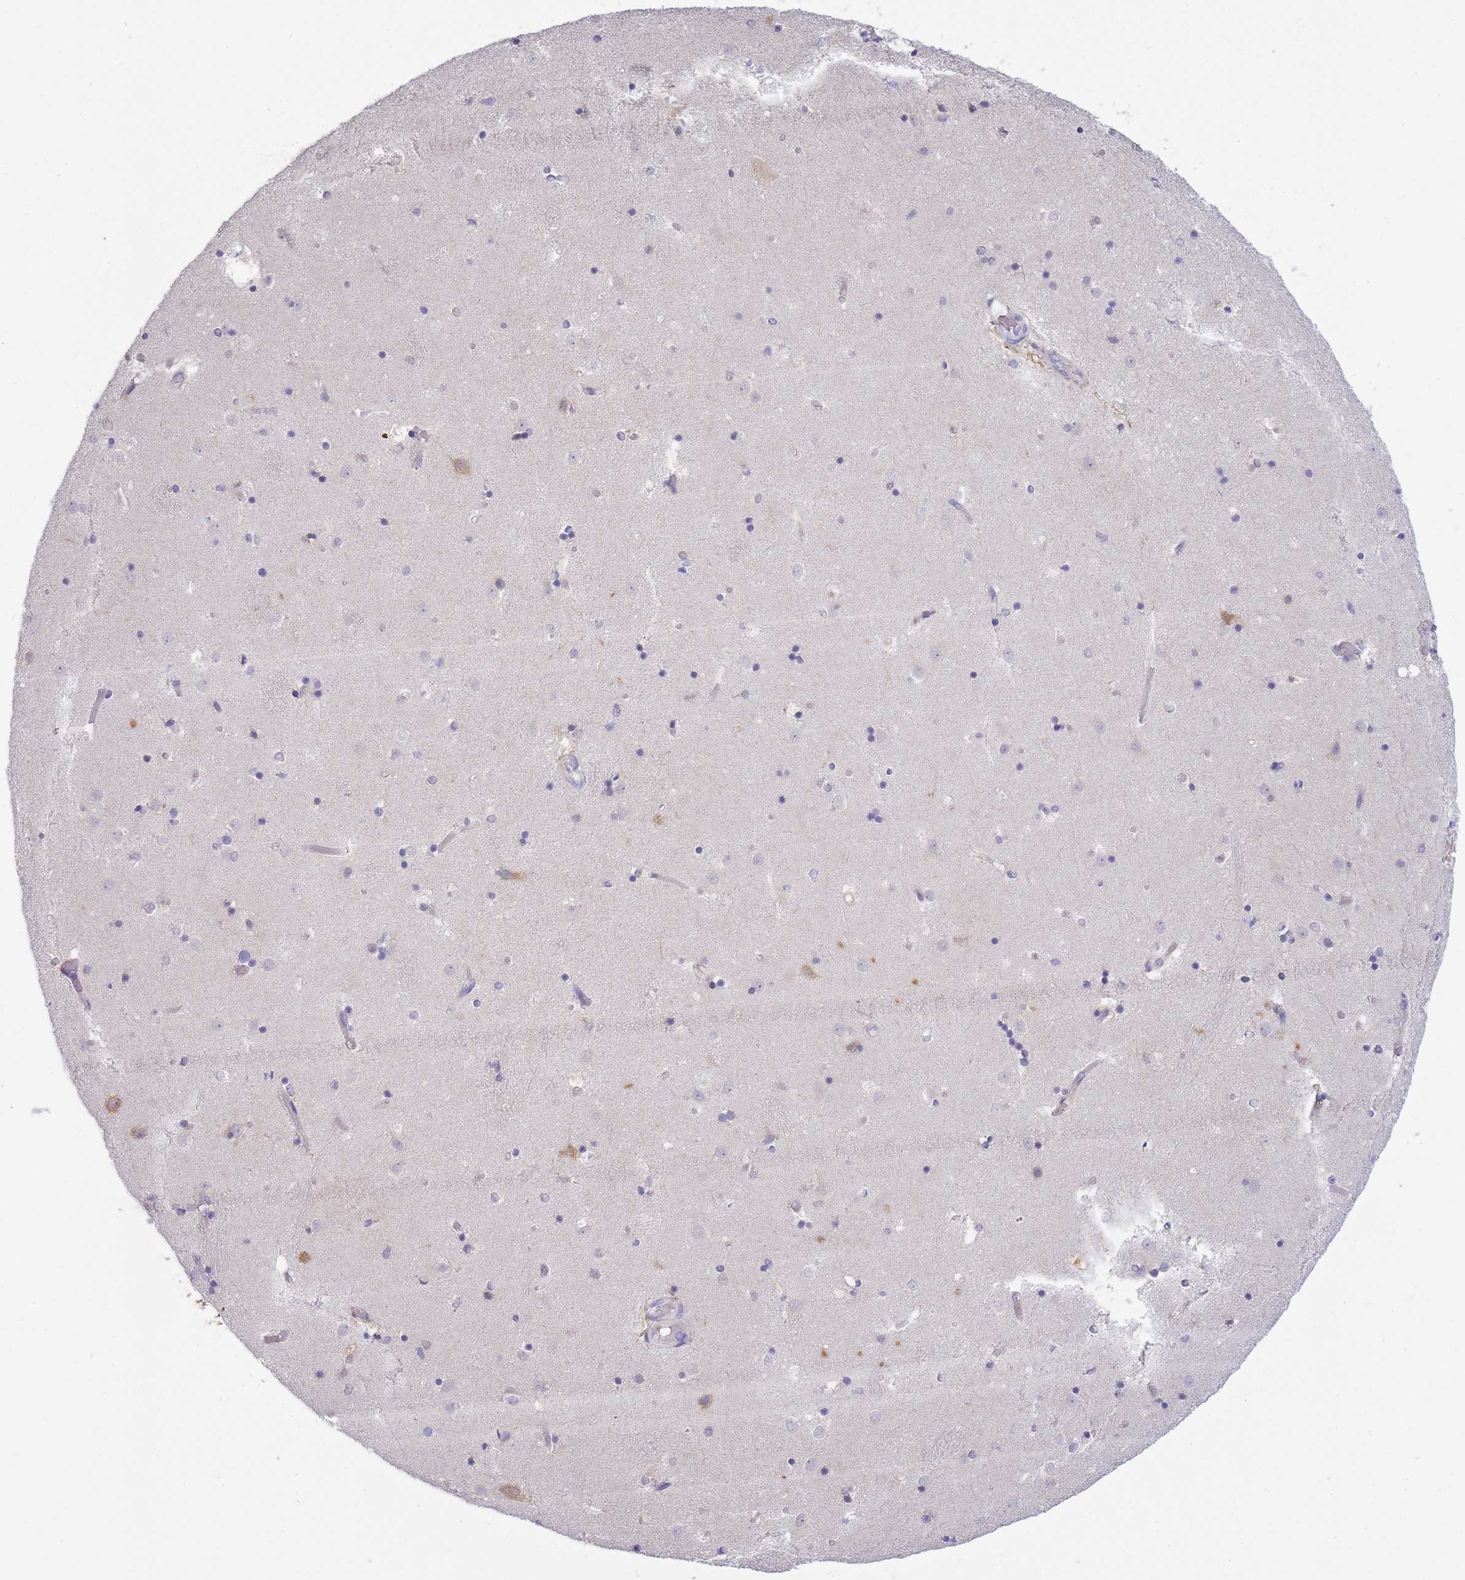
{"staining": {"intensity": "negative", "quantity": "none", "location": "none"}, "tissue": "caudate", "cell_type": "Glial cells", "image_type": "normal", "snomed": [{"axis": "morphology", "description": "Normal tissue, NOS"}, {"axis": "topography", "description": "Lateral ventricle wall"}], "caption": "There is no significant expression in glial cells of caudate. Brightfield microscopy of immunohistochemistry stained with DAB (3,3'-diaminobenzidine) (brown) and hematoxylin (blue), captured at high magnification.", "gene": "COPG1", "patient": {"sex": "female", "age": 52}}